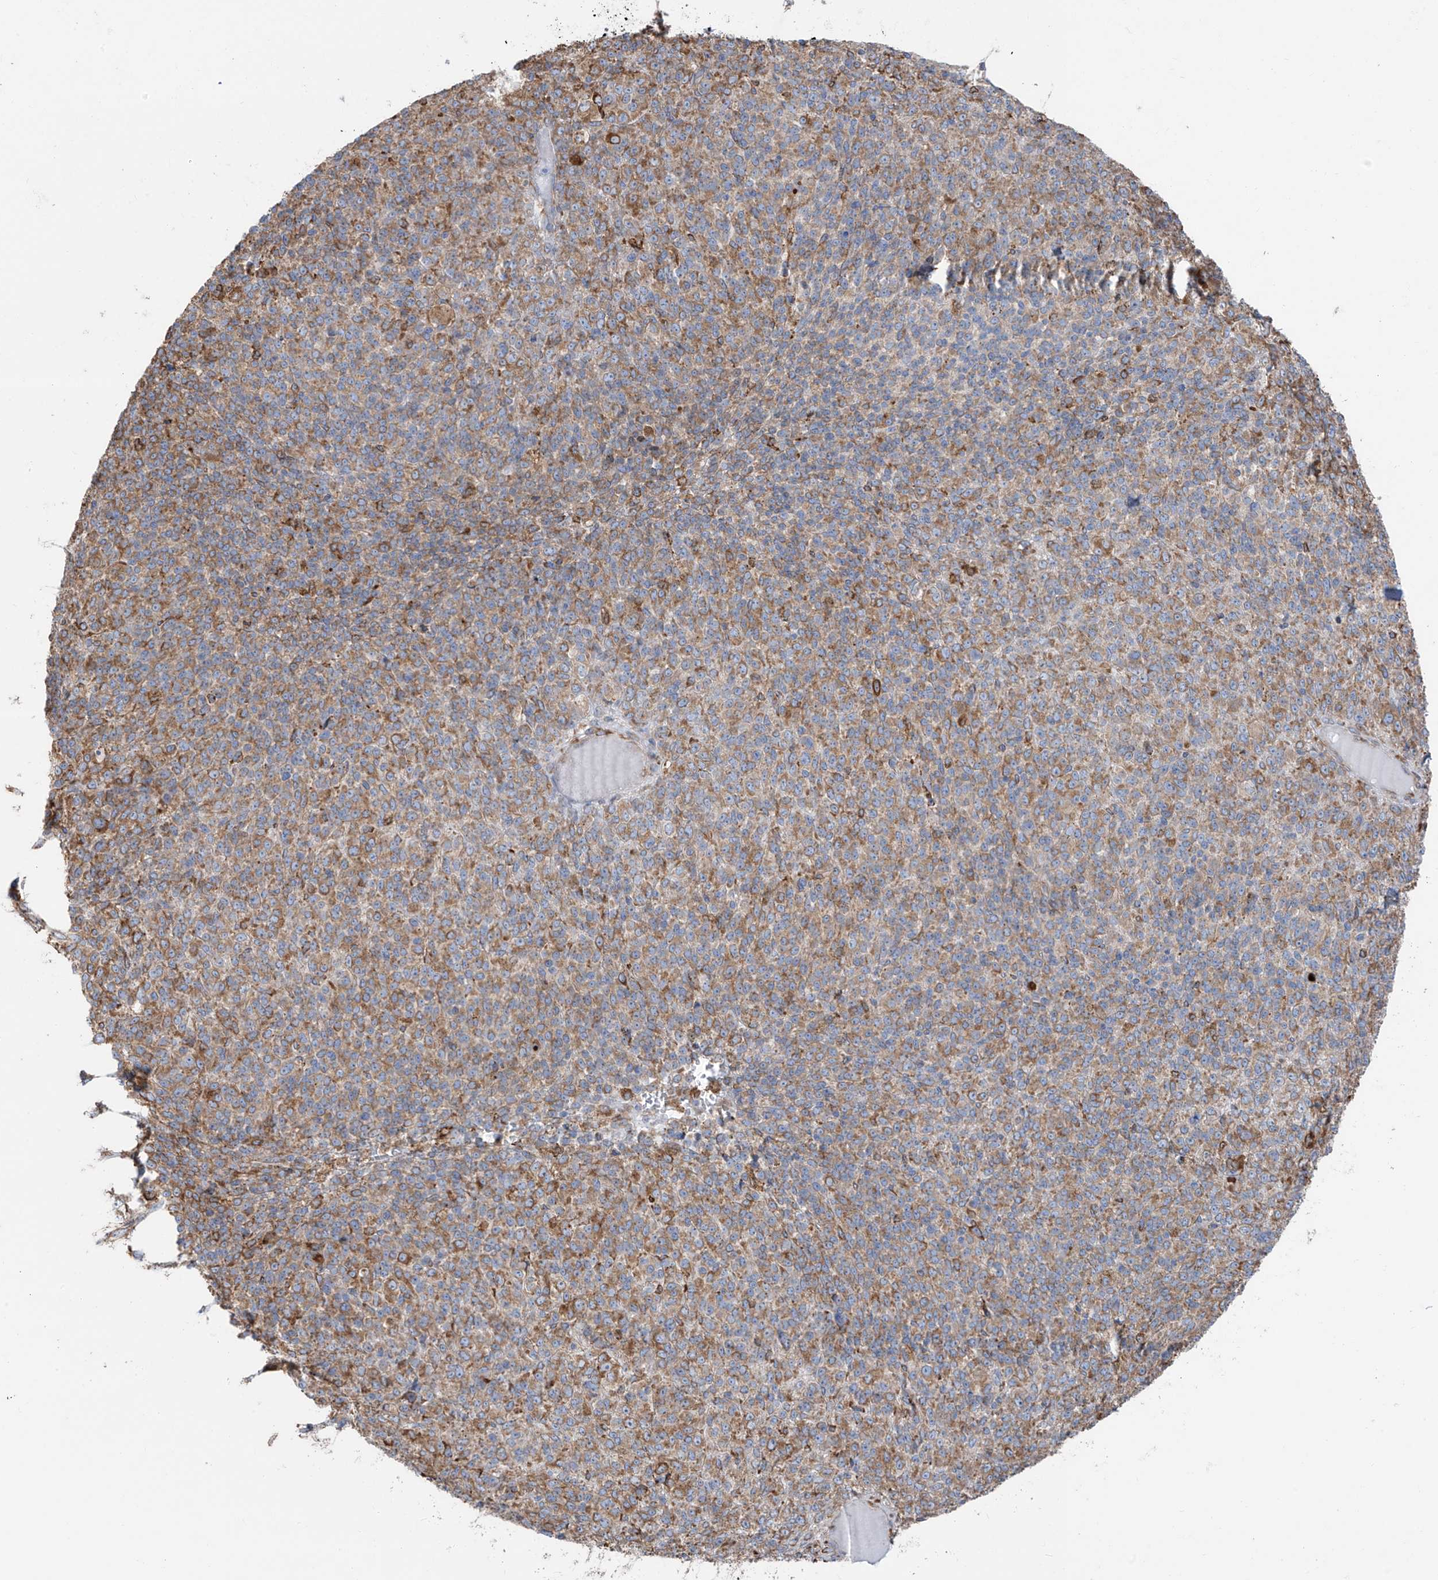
{"staining": {"intensity": "moderate", "quantity": ">75%", "location": "cytoplasmic/membranous"}, "tissue": "melanoma", "cell_type": "Tumor cells", "image_type": "cancer", "snomed": [{"axis": "morphology", "description": "Malignant melanoma, Metastatic site"}, {"axis": "topography", "description": "Brain"}], "caption": "A brown stain shows moderate cytoplasmic/membranous staining of a protein in human malignant melanoma (metastatic site) tumor cells.", "gene": "ZNF354C", "patient": {"sex": "female", "age": 56}}